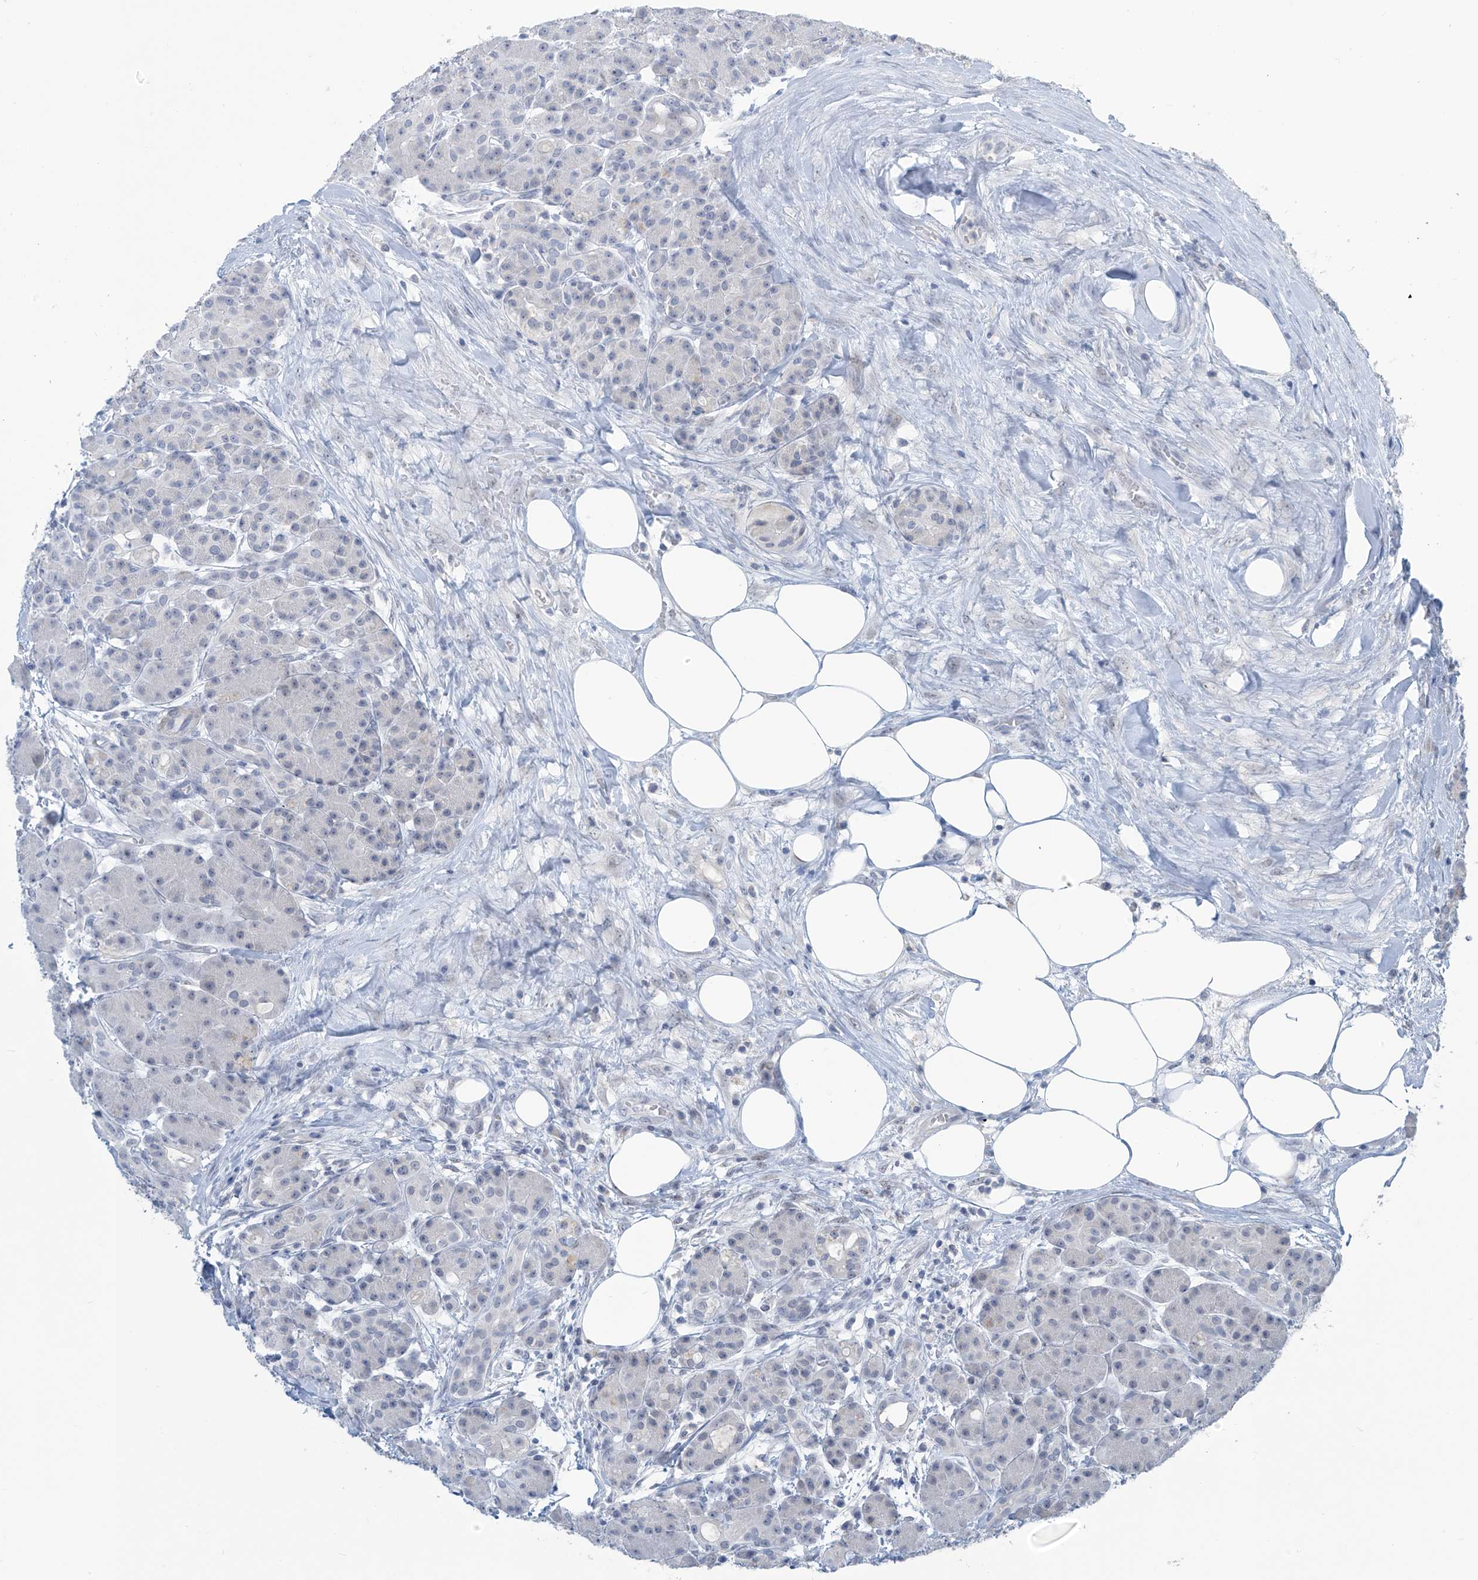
{"staining": {"intensity": "negative", "quantity": "none", "location": "none"}, "tissue": "pancreas", "cell_type": "Exocrine glandular cells", "image_type": "normal", "snomed": [{"axis": "morphology", "description": "Normal tissue, NOS"}, {"axis": "topography", "description": "Pancreas"}], "caption": "Immunohistochemistry photomicrograph of unremarkable pancreas: human pancreas stained with DAB shows no significant protein positivity in exocrine glandular cells.", "gene": "METAP1D", "patient": {"sex": "male", "age": 63}}